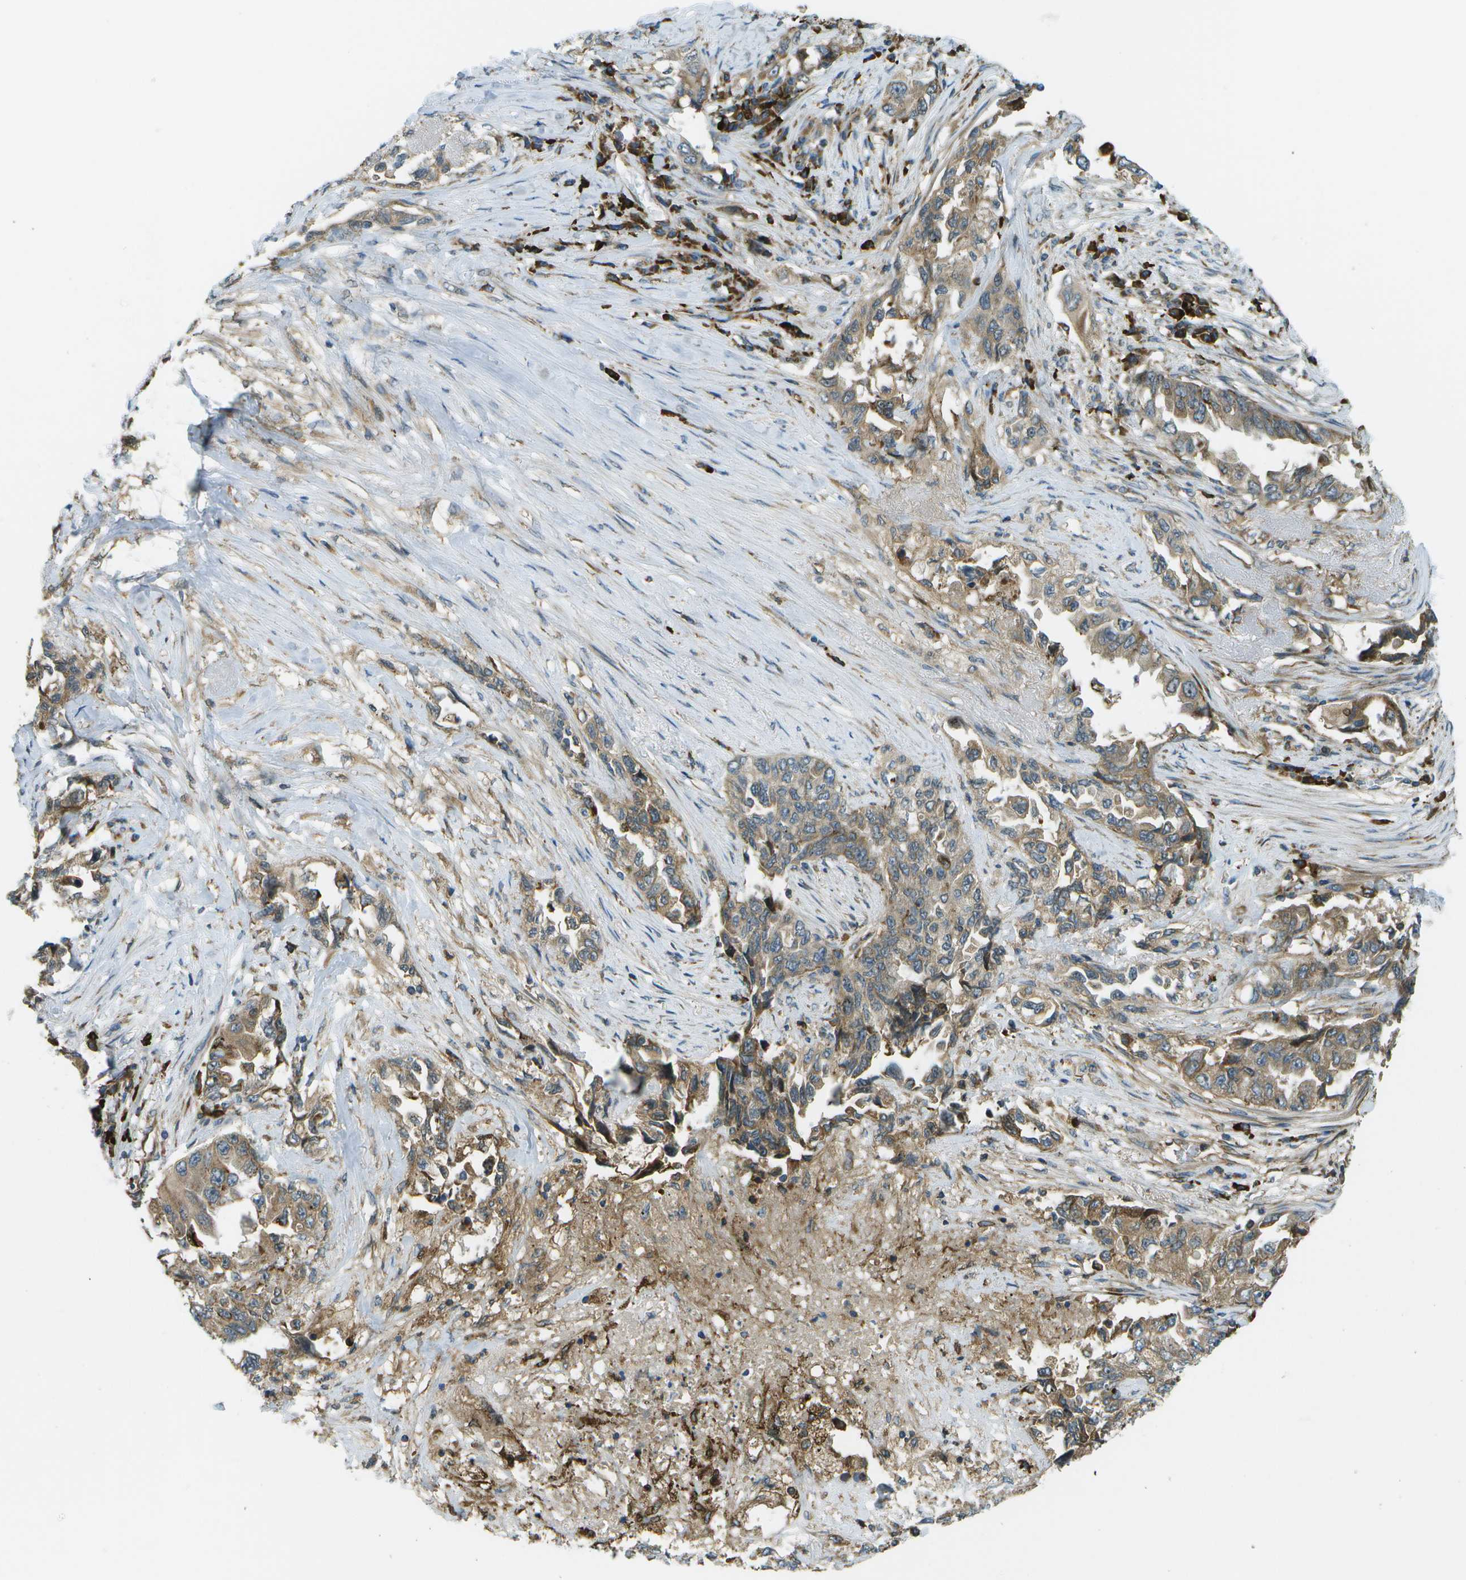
{"staining": {"intensity": "moderate", "quantity": ">75%", "location": "cytoplasmic/membranous"}, "tissue": "lung cancer", "cell_type": "Tumor cells", "image_type": "cancer", "snomed": [{"axis": "morphology", "description": "Adenocarcinoma, NOS"}, {"axis": "topography", "description": "Lung"}], "caption": "Moderate cytoplasmic/membranous expression for a protein is present in approximately >75% of tumor cells of adenocarcinoma (lung) using immunohistochemistry.", "gene": "USP30", "patient": {"sex": "female", "age": 51}}